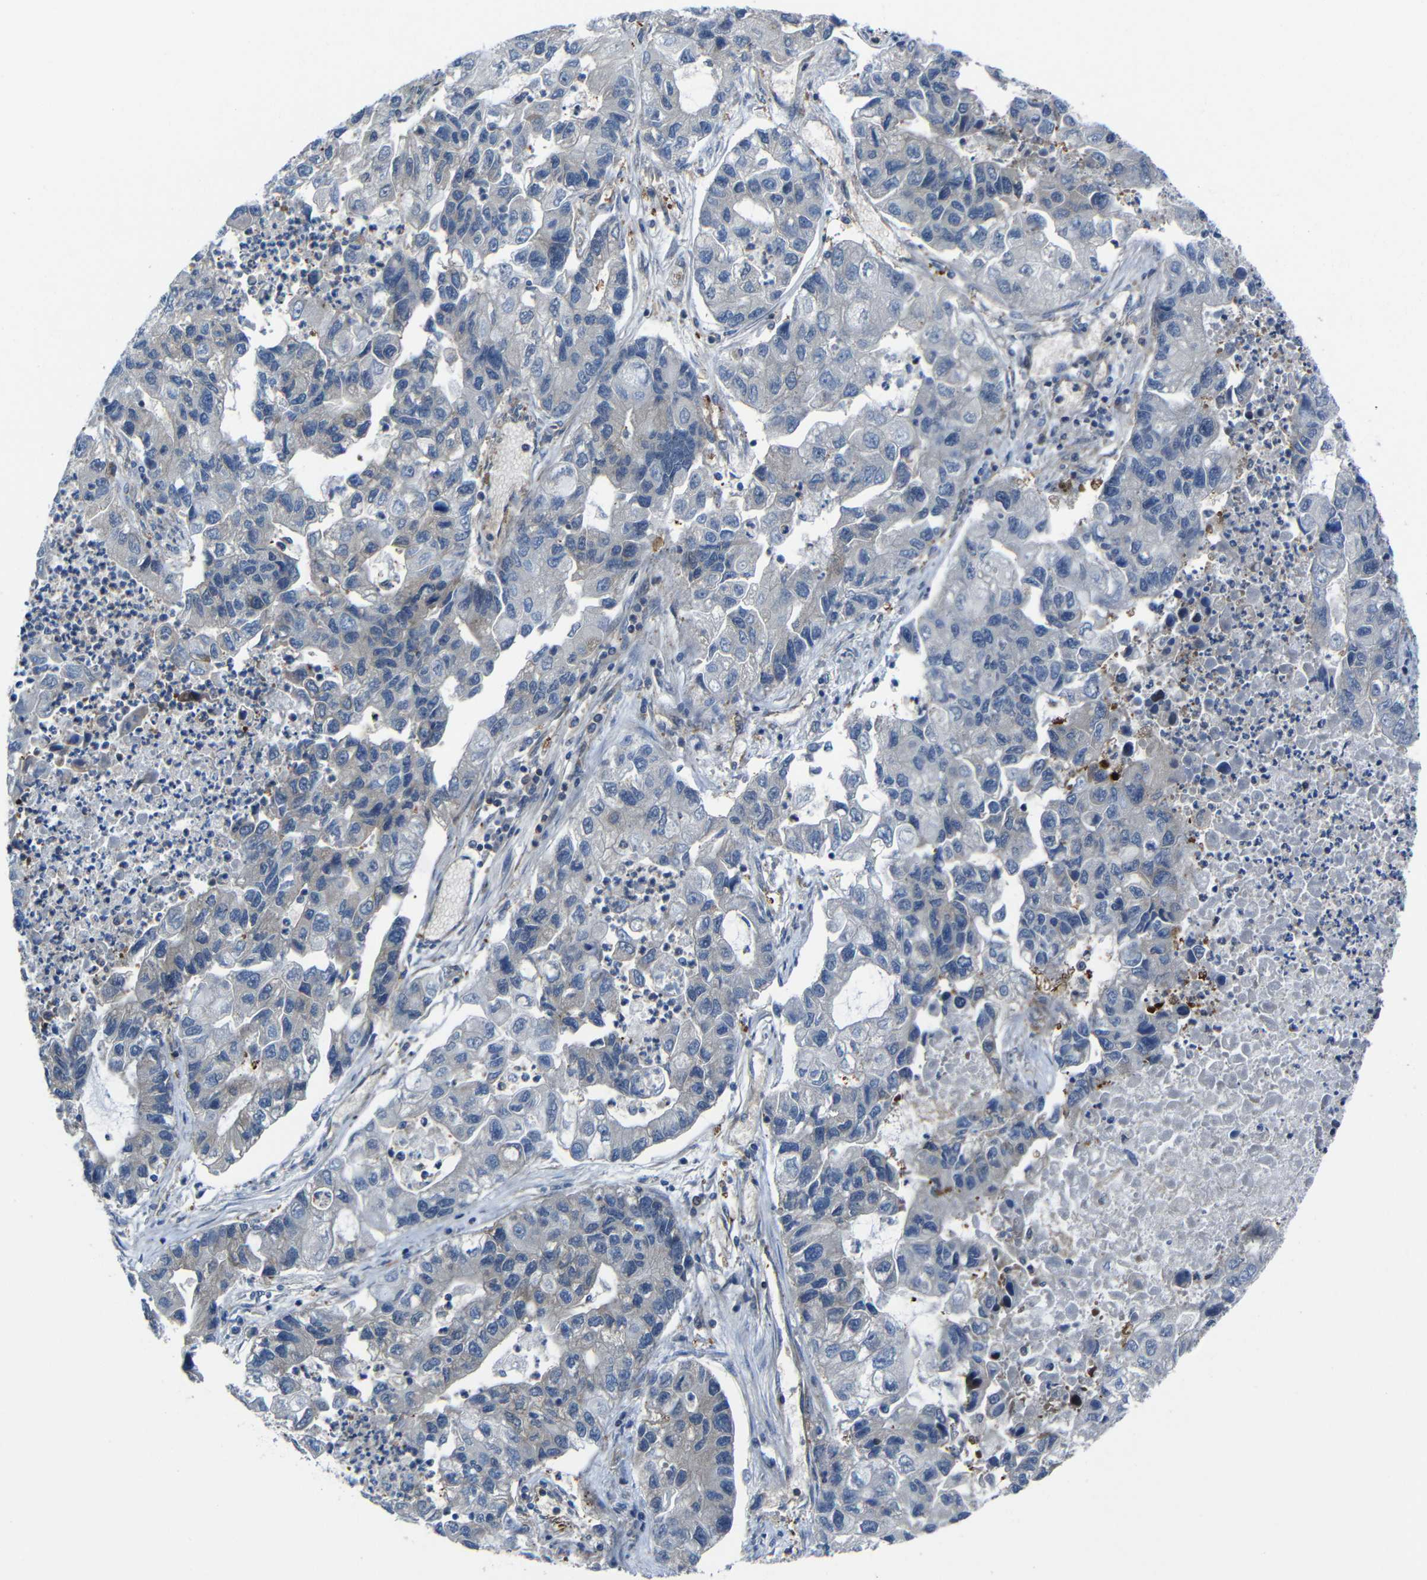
{"staining": {"intensity": "negative", "quantity": "none", "location": "none"}, "tissue": "lung cancer", "cell_type": "Tumor cells", "image_type": "cancer", "snomed": [{"axis": "morphology", "description": "Adenocarcinoma, NOS"}, {"axis": "topography", "description": "Lung"}], "caption": "The histopathology image reveals no staining of tumor cells in lung cancer (adenocarcinoma). The staining is performed using DAB brown chromogen with nuclei counter-stained in using hematoxylin.", "gene": "KIAA0513", "patient": {"sex": "female", "age": 51}}